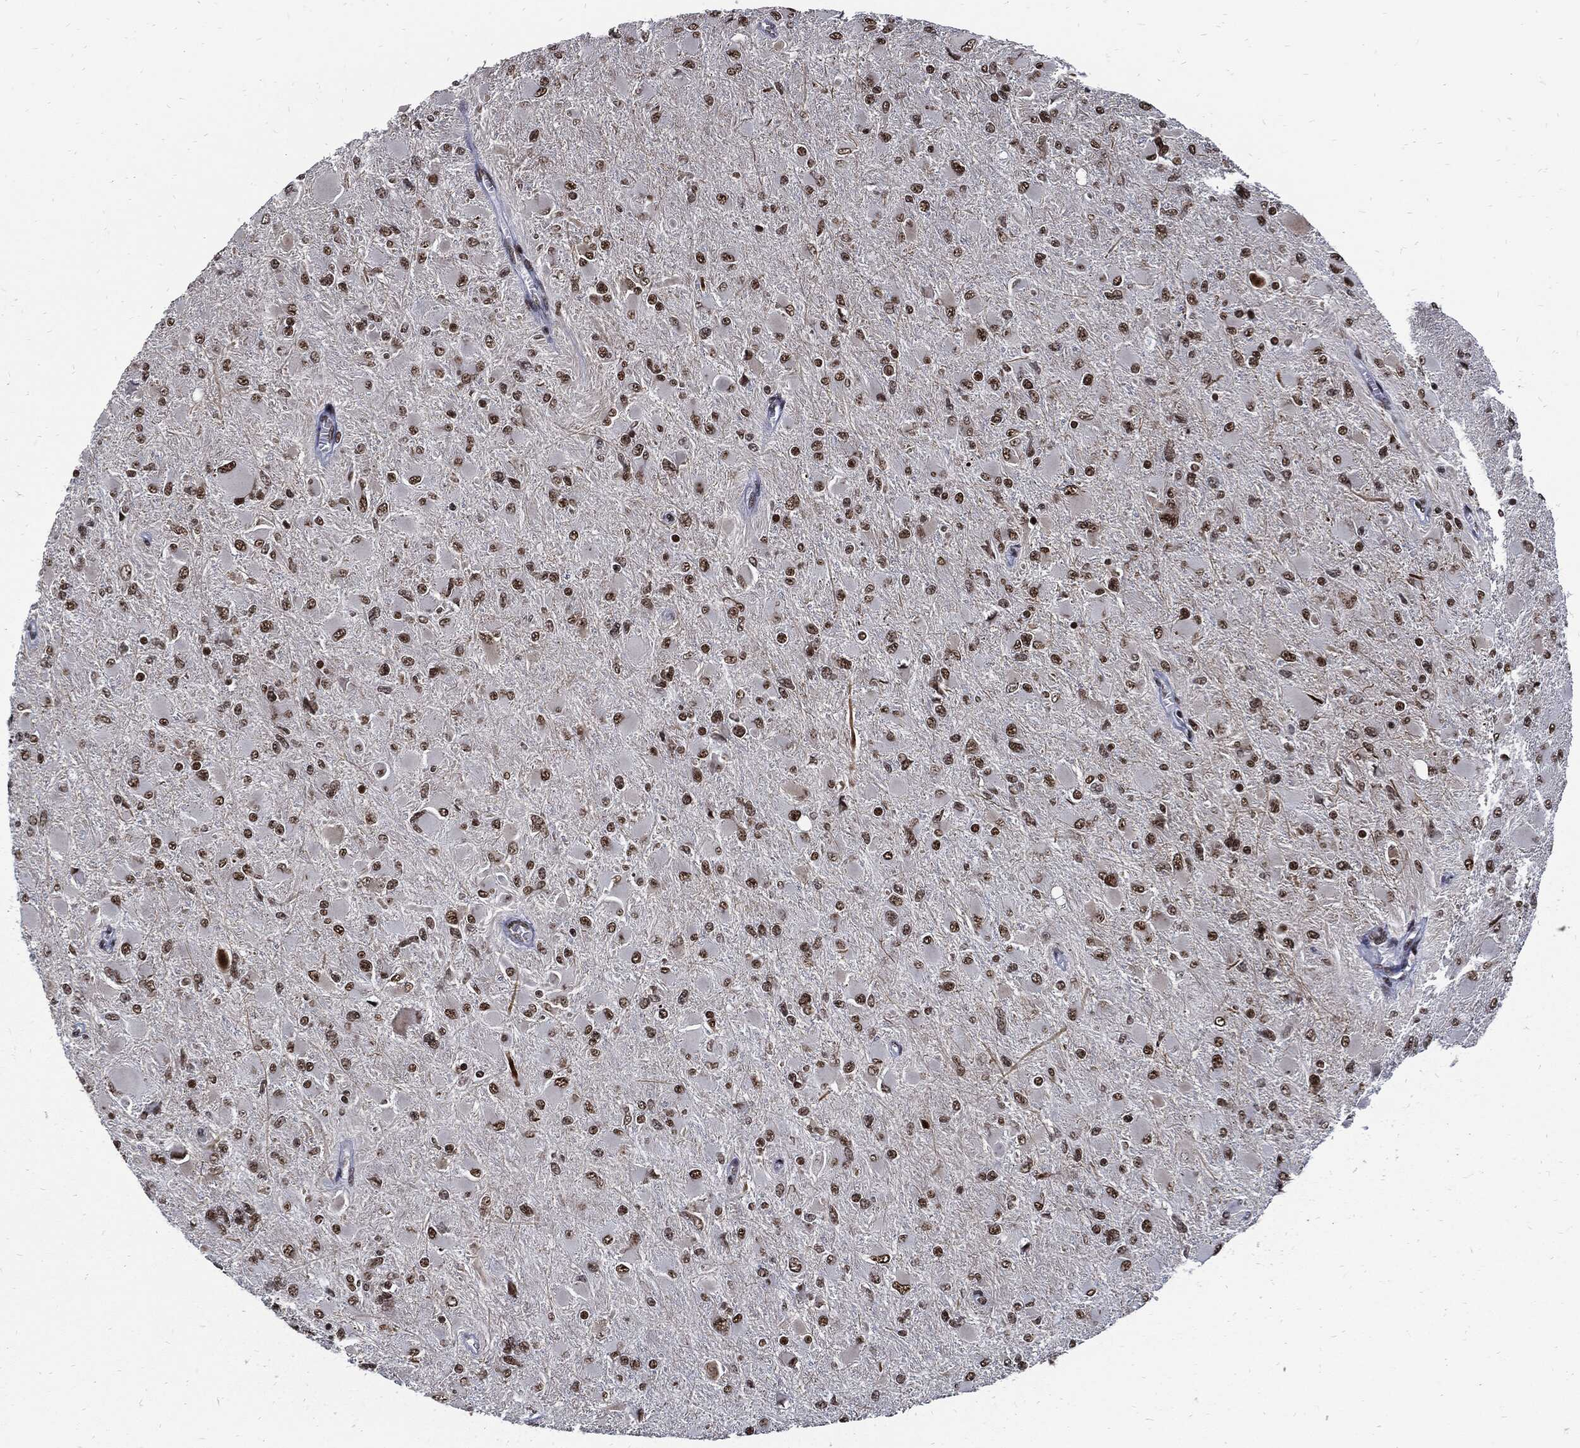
{"staining": {"intensity": "strong", "quantity": ">75%", "location": "nuclear"}, "tissue": "glioma", "cell_type": "Tumor cells", "image_type": "cancer", "snomed": [{"axis": "morphology", "description": "Glioma, malignant, High grade"}, {"axis": "topography", "description": "Cerebral cortex"}], "caption": "Protein staining of high-grade glioma (malignant) tissue shows strong nuclear positivity in approximately >75% of tumor cells. The staining was performed using DAB to visualize the protein expression in brown, while the nuclei were stained in blue with hematoxylin (Magnification: 20x).", "gene": "TERF2", "patient": {"sex": "female", "age": 36}}